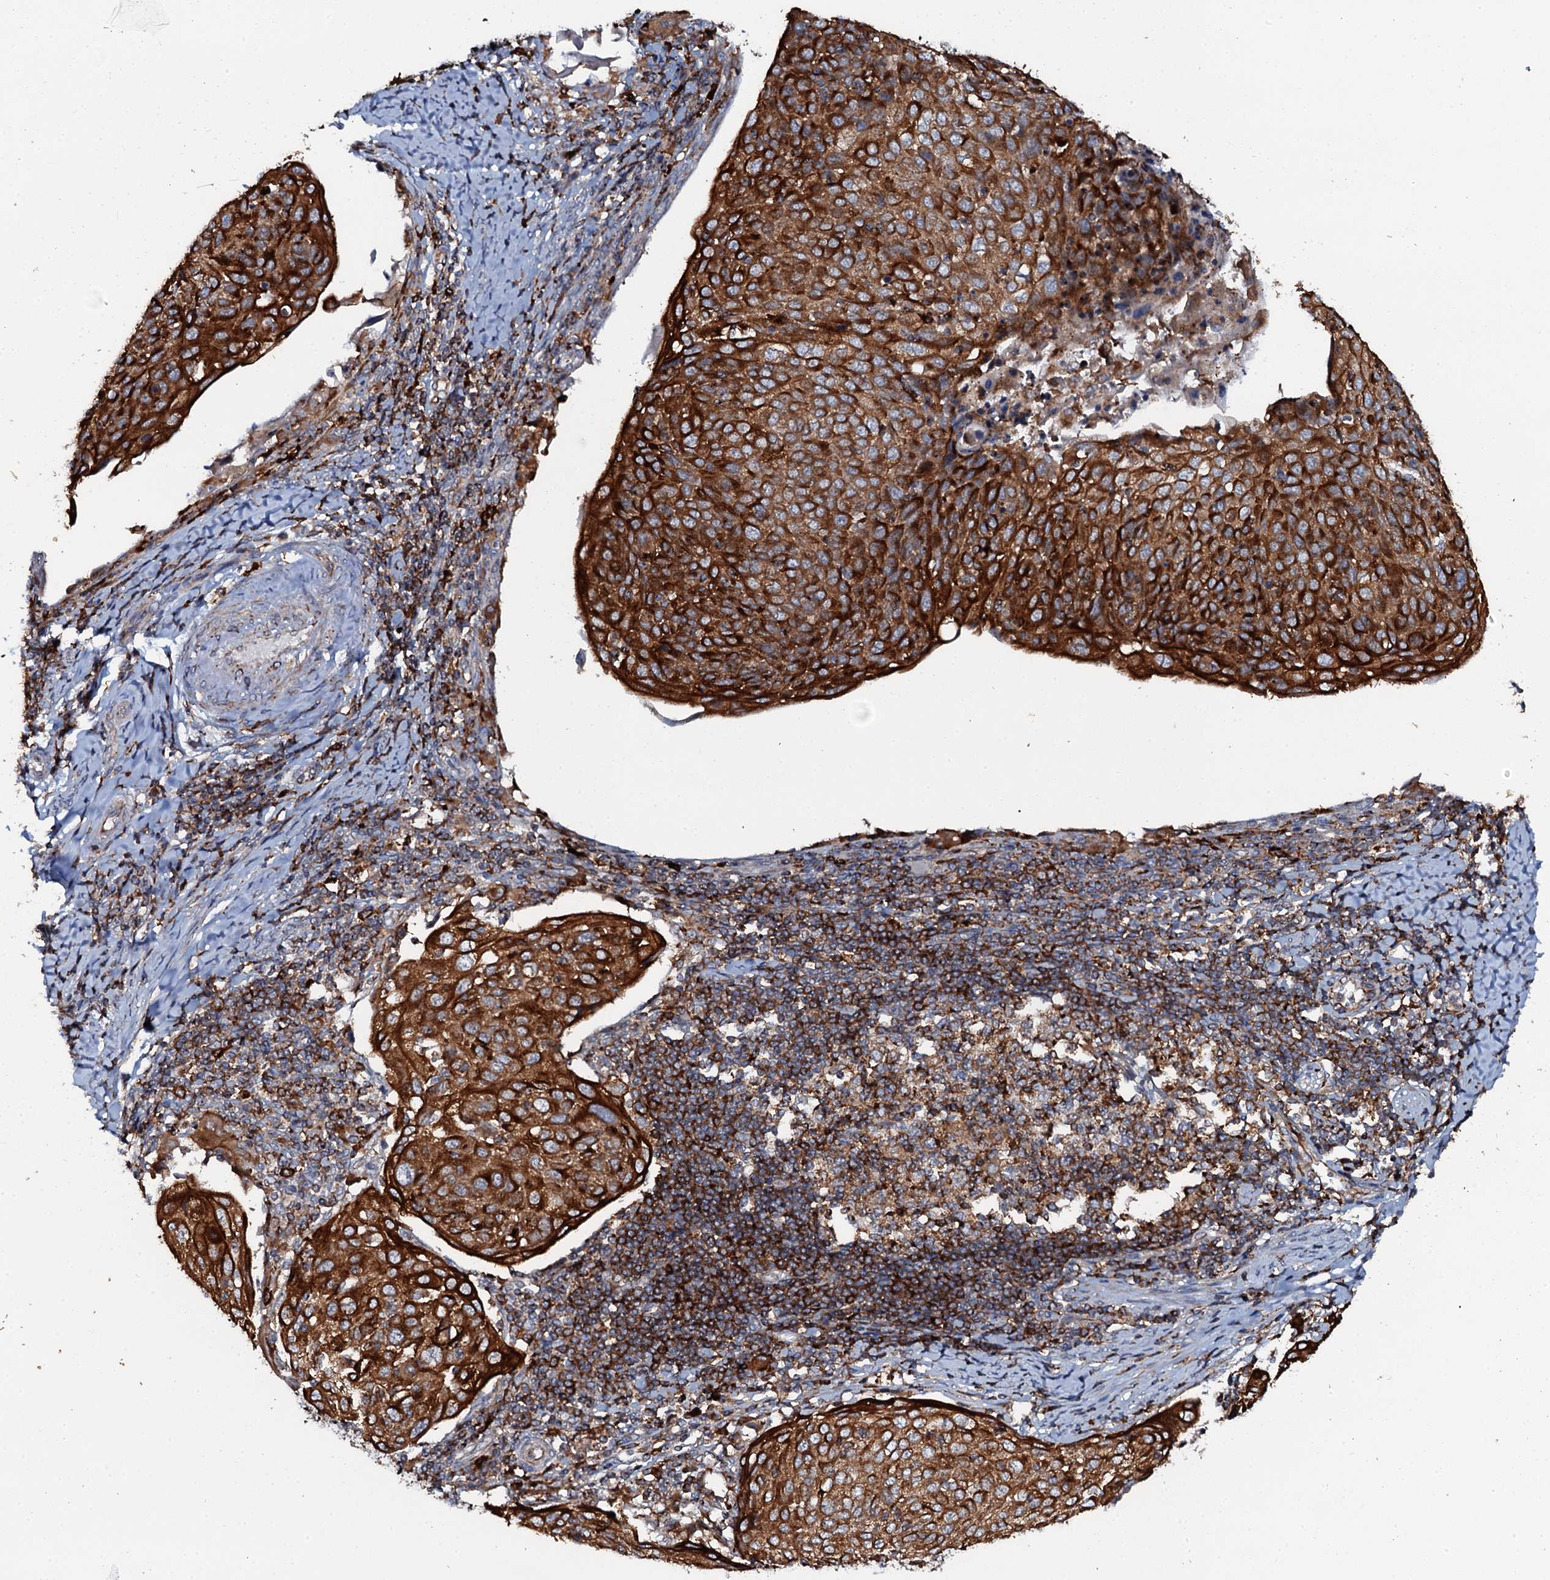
{"staining": {"intensity": "strong", "quantity": ">75%", "location": "cytoplasmic/membranous"}, "tissue": "cervical cancer", "cell_type": "Tumor cells", "image_type": "cancer", "snomed": [{"axis": "morphology", "description": "Squamous cell carcinoma, NOS"}, {"axis": "topography", "description": "Cervix"}], "caption": "Human cervical cancer (squamous cell carcinoma) stained for a protein (brown) demonstrates strong cytoplasmic/membranous positive staining in about >75% of tumor cells.", "gene": "VAMP8", "patient": {"sex": "female", "age": 67}}